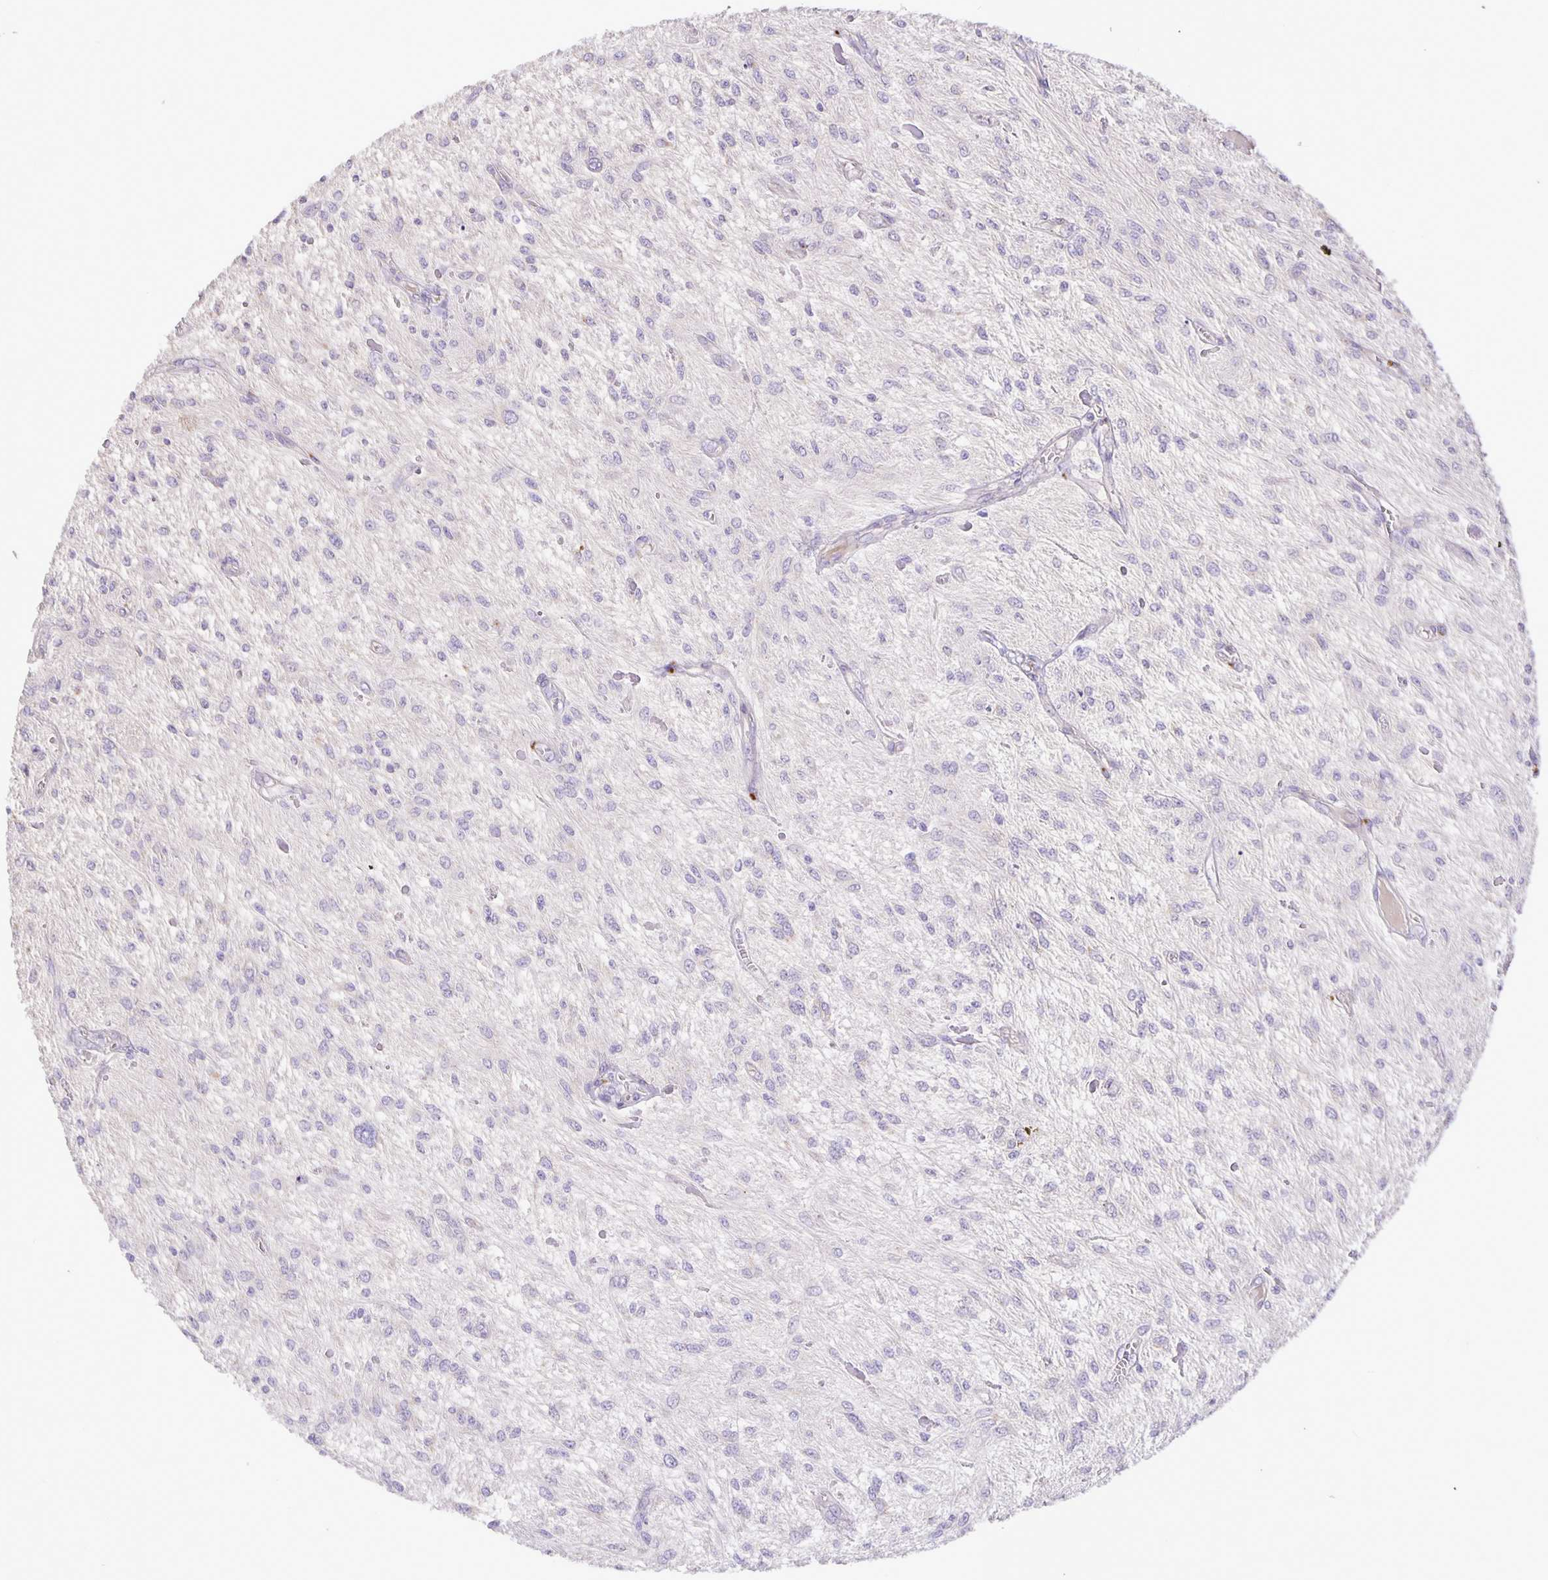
{"staining": {"intensity": "negative", "quantity": "none", "location": "none"}, "tissue": "glioma", "cell_type": "Tumor cells", "image_type": "cancer", "snomed": [{"axis": "morphology", "description": "Glioma, malignant, Low grade"}, {"axis": "topography", "description": "Cerebellum"}], "caption": "This is an immunohistochemistry (IHC) photomicrograph of glioma. There is no positivity in tumor cells.", "gene": "EML6", "patient": {"sex": "female", "age": 14}}